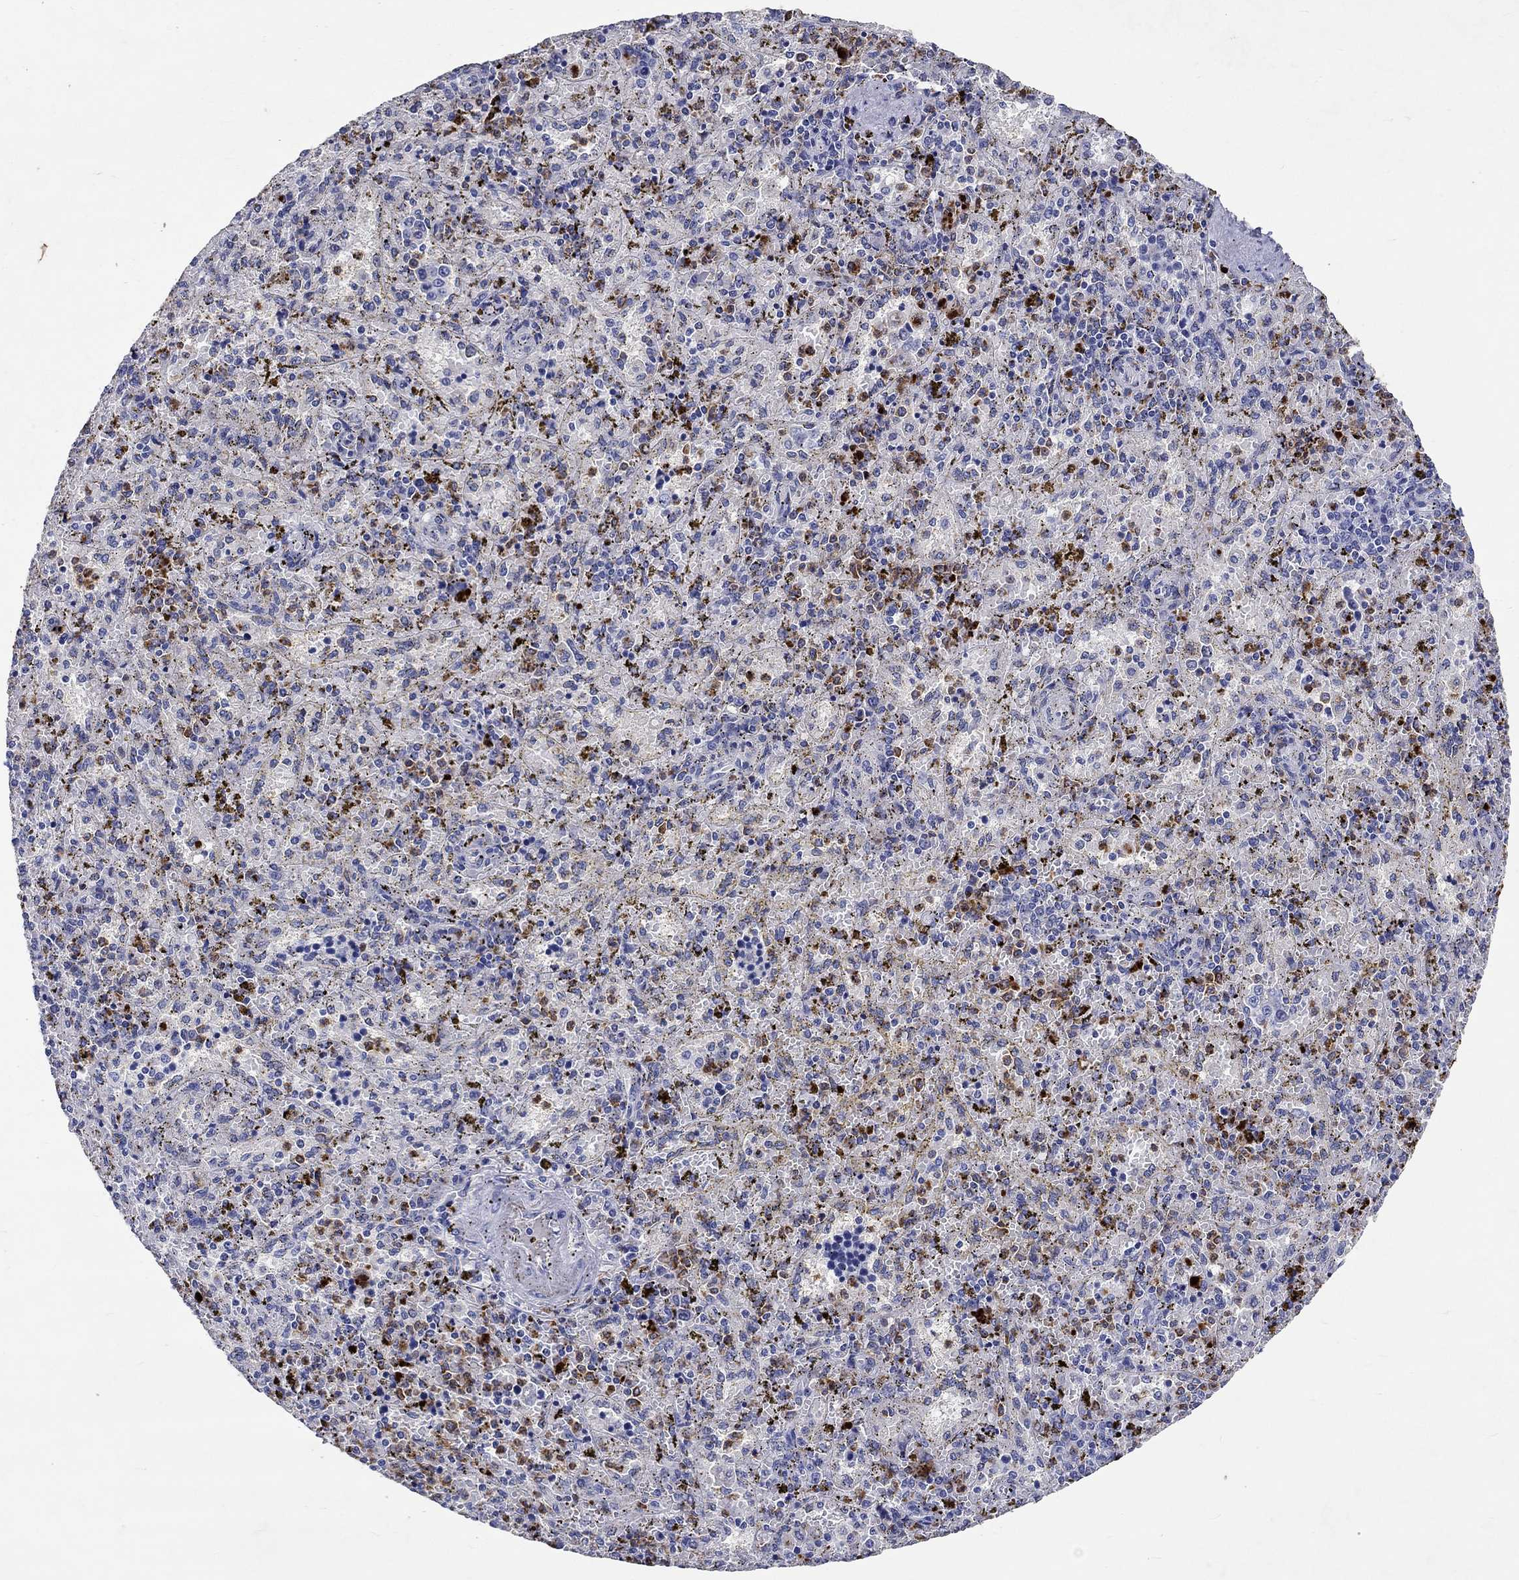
{"staining": {"intensity": "moderate", "quantity": "25%-75%", "location": "cytoplasmic/membranous"}, "tissue": "spleen", "cell_type": "Cells in red pulp", "image_type": "normal", "snomed": [{"axis": "morphology", "description": "Normal tissue, NOS"}, {"axis": "topography", "description": "Spleen"}], "caption": "Cells in red pulp display moderate cytoplasmic/membranous expression in about 25%-75% of cells in benign spleen.", "gene": "EPX", "patient": {"sex": "female", "age": 50}}